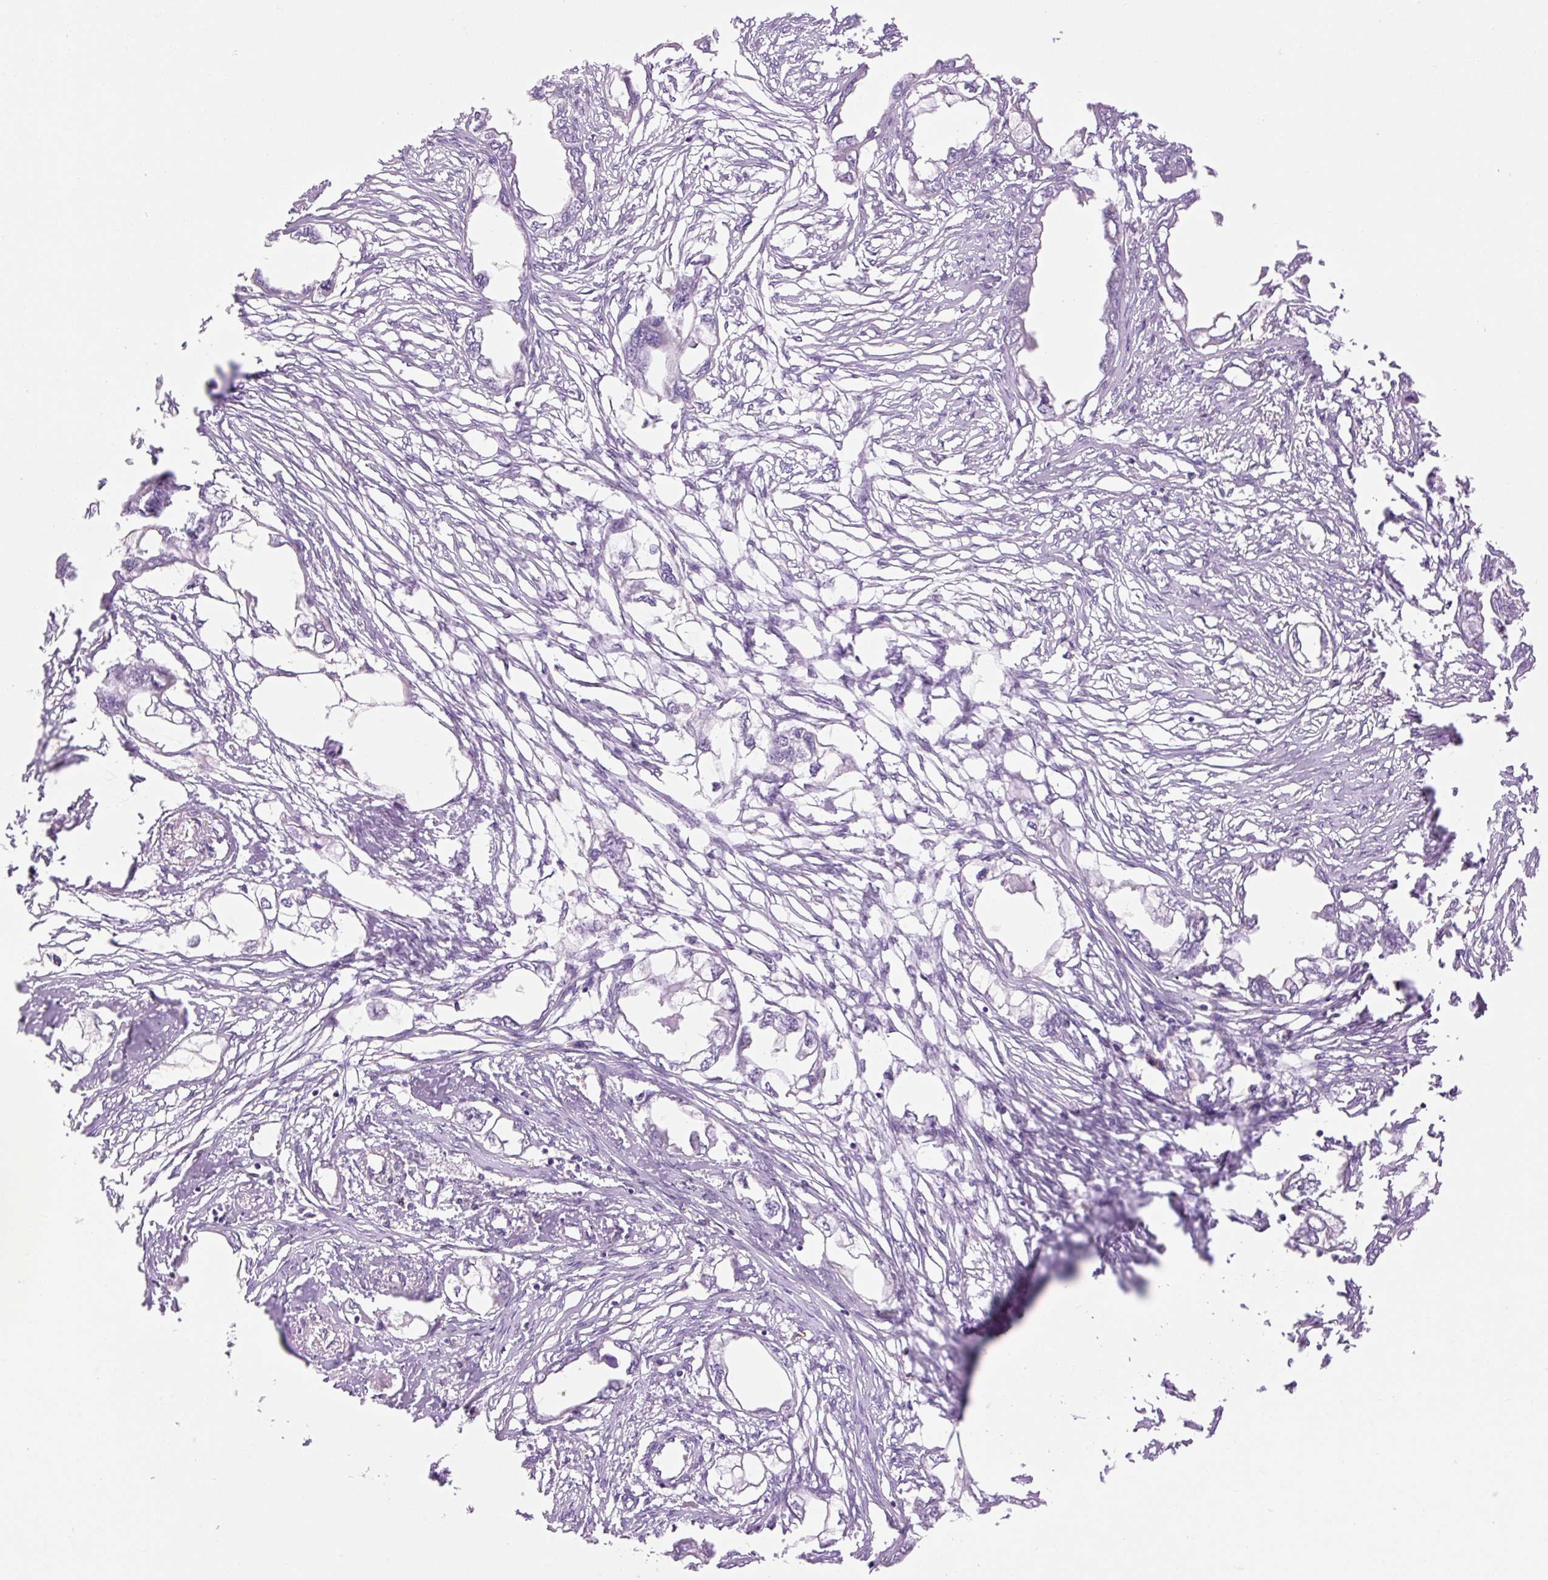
{"staining": {"intensity": "negative", "quantity": "none", "location": "none"}, "tissue": "endometrial cancer", "cell_type": "Tumor cells", "image_type": "cancer", "snomed": [{"axis": "morphology", "description": "Adenocarcinoma, NOS"}, {"axis": "morphology", "description": "Adenocarcinoma, metastatic, NOS"}, {"axis": "topography", "description": "Adipose tissue"}, {"axis": "topography", "description": "Endometrium"}], "caption": "Tumor cells show no significant expression in endometrial cancer.", "gene": "GRID2", "patient": {"sex": "female", "age": 67}}